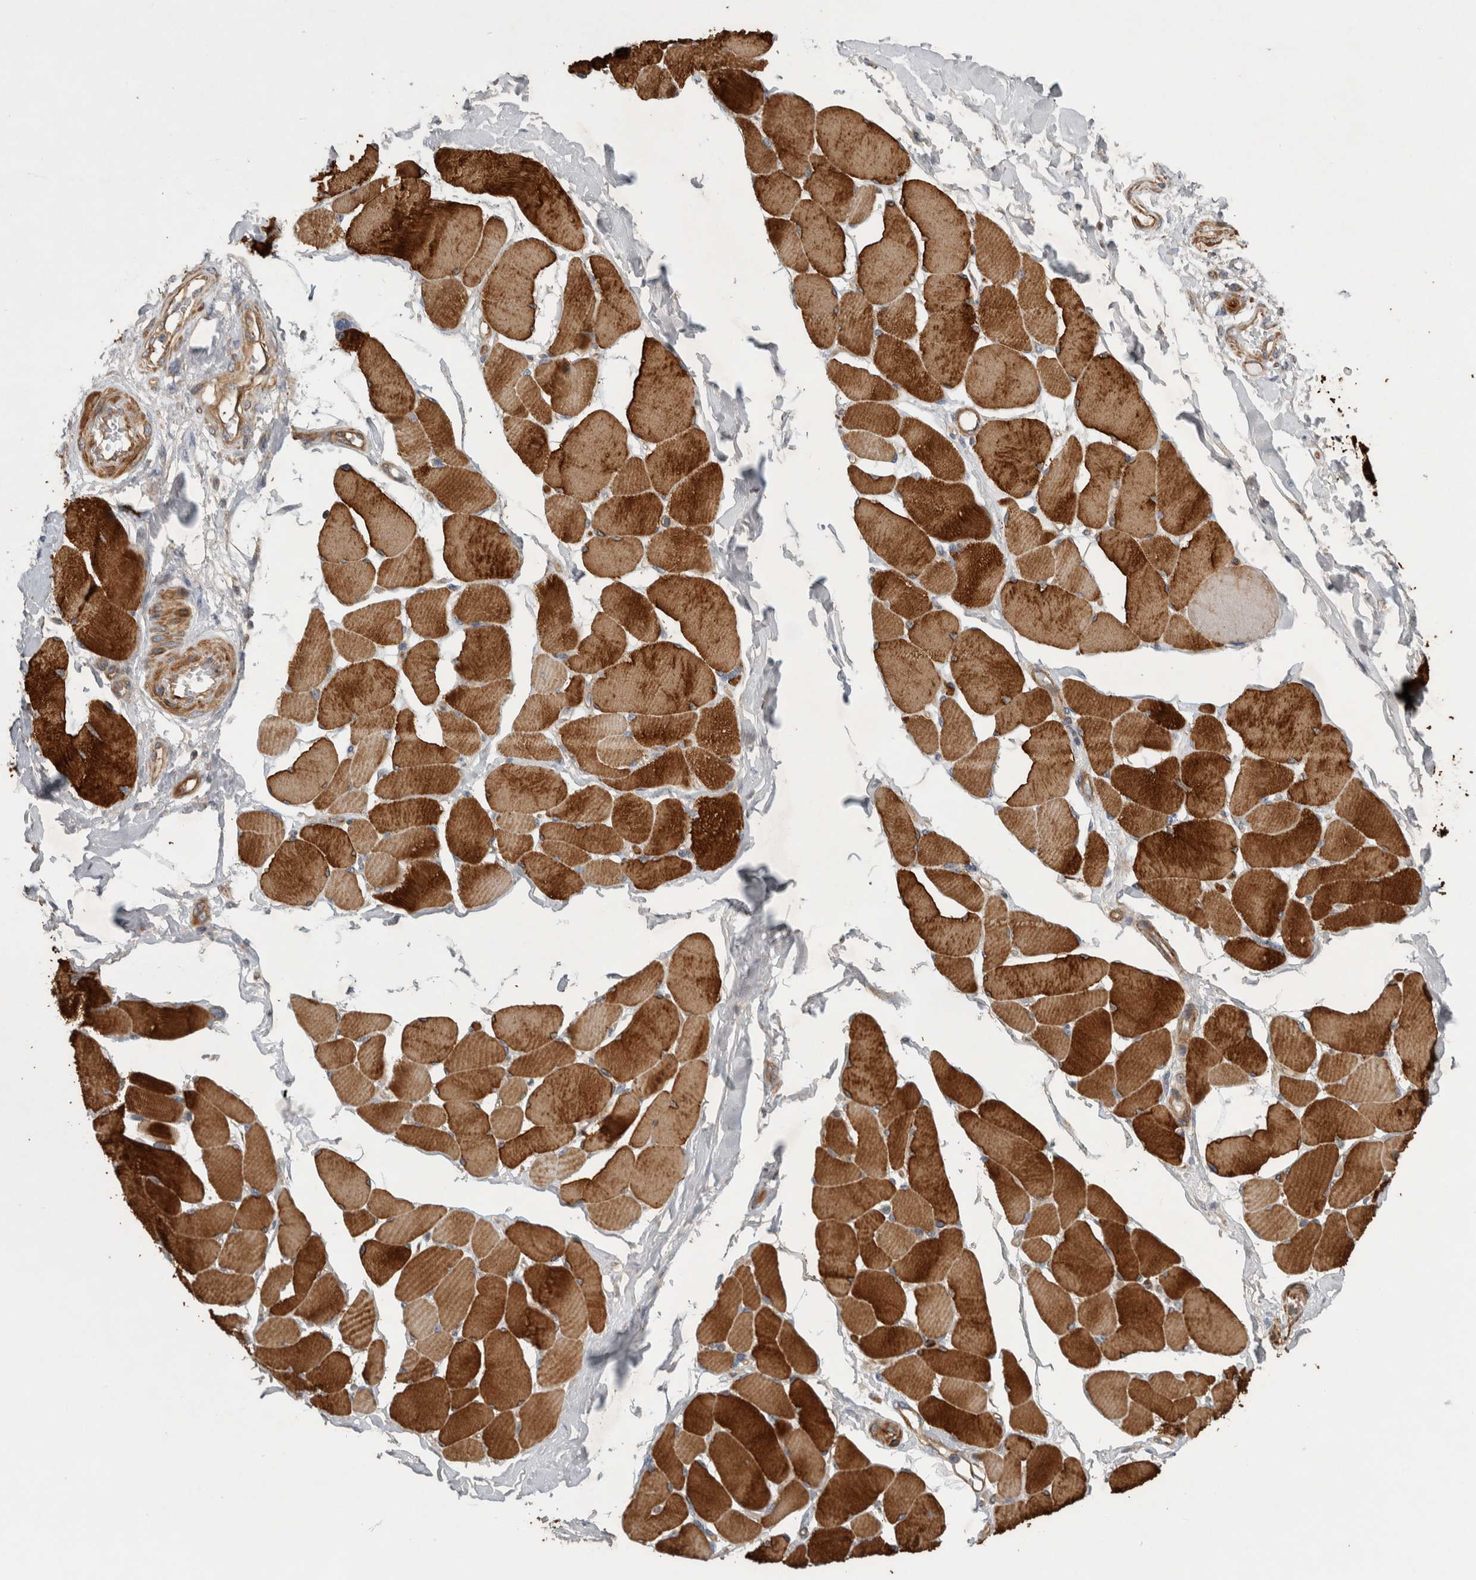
{"staining": {"intensity": "strong", "quantity": ">75%", "location": "cytoplasmic/membranous"}, "tissue": "skeletal muscle", "cell_type": "Myocytes", "image_type": "normal", "snomed": [{"axis": "morphology", "description": "Normal tissue, NOS"}, {"axis": "topography", "description": "Skin"}, {"axis": "topography", "description": "Skeletal muscle"}], "caption": "Brown immunohistochemical staining in benign skeletal muscle shows strong cytoplasmic/membranous expression in about >75% of myocytes.", "gene": "SFXN2", "patient": {"sex": "male", "age": 83}}